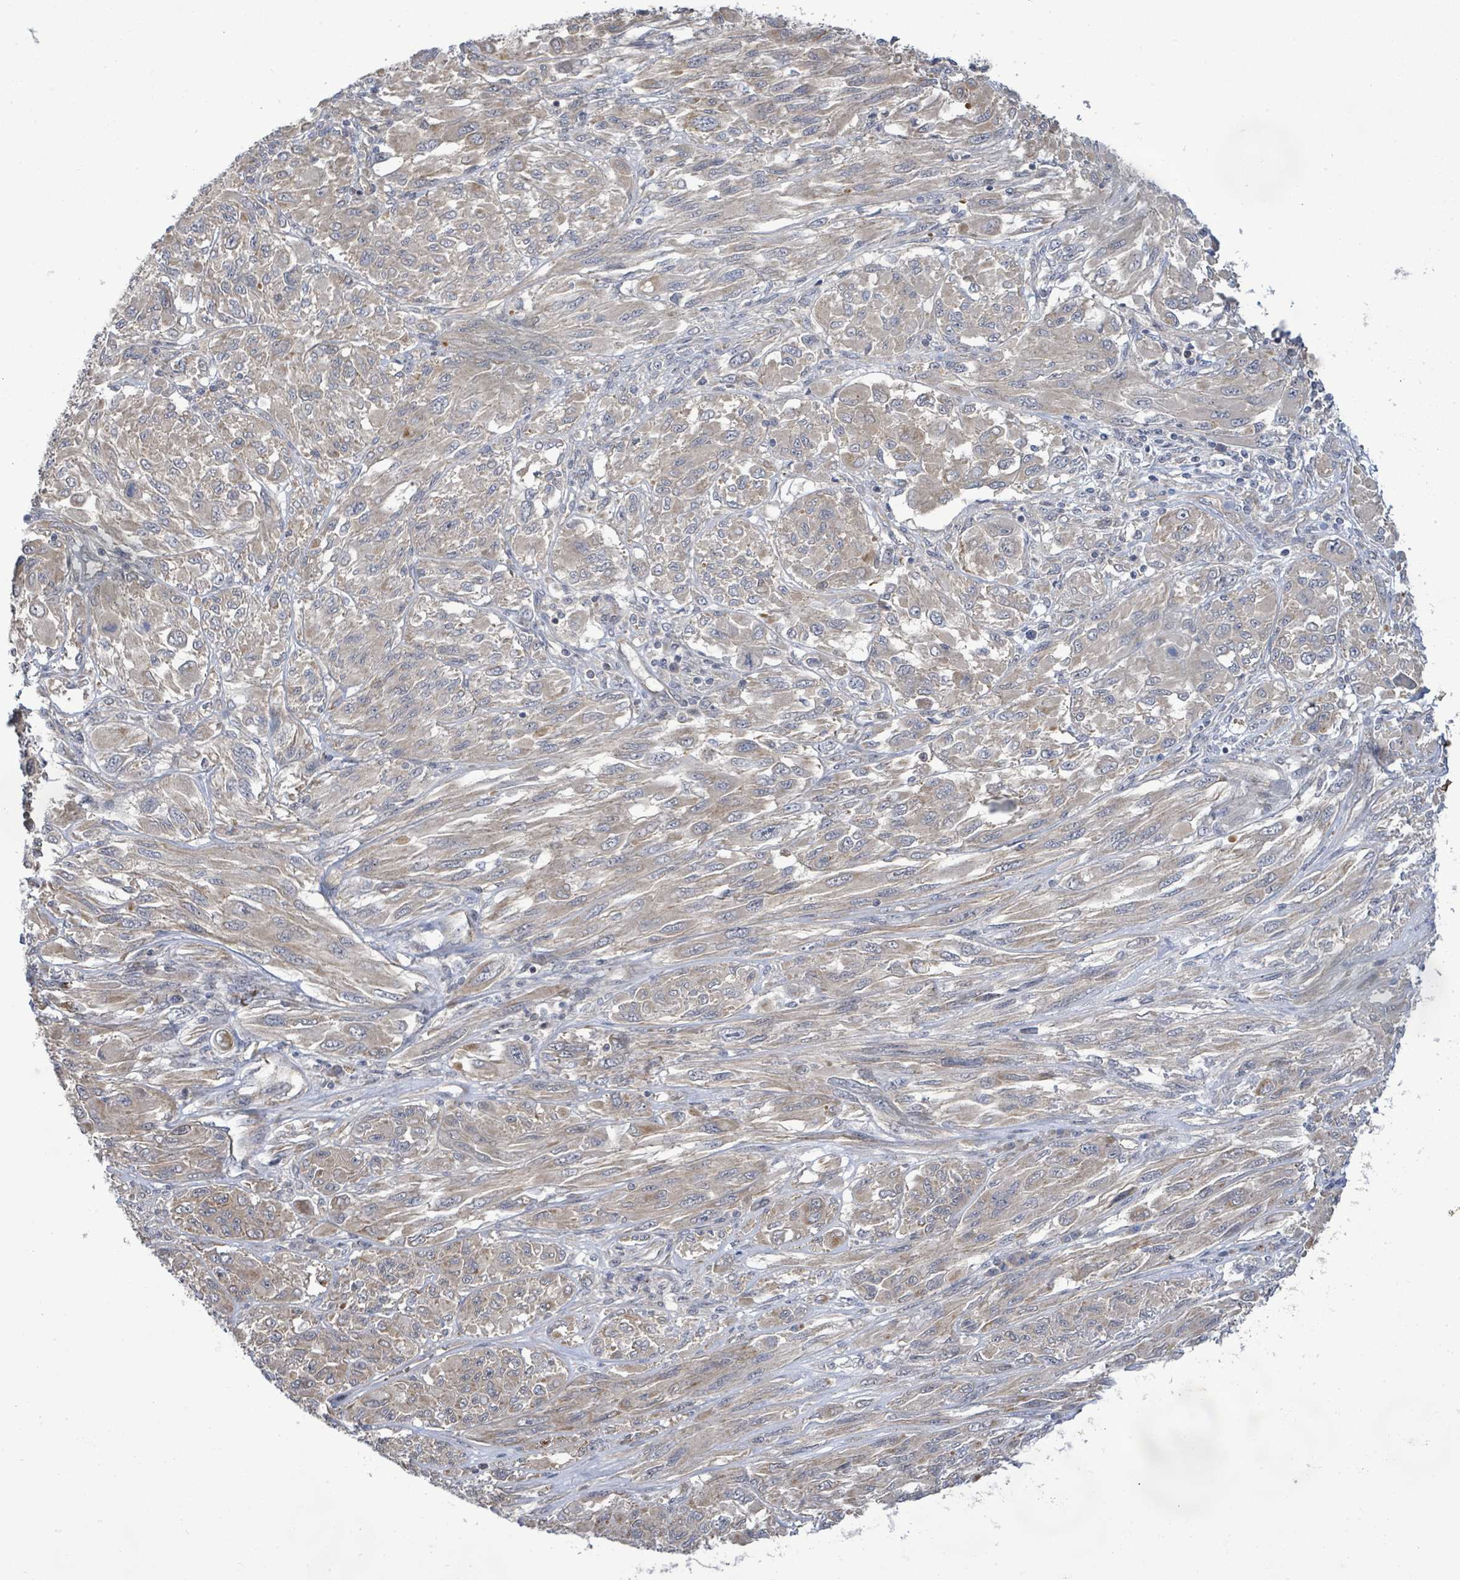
{"staining": {"intensity": "weak", "quantity": "25%-75%", "location": "cytoplasmic/membranous"}, "tissue": "melanoma", "cell_type": "Tumor cells", "image_type": "cancer", "snomed": [{"axis": "morphology", "description": "Malignant melanoma, NOS"}, {"axis": "topography", "description": "Skin"}], "caption": "Immunohistochemical staining of malignant melanoma demonstrates low levels of weak cytoplasmic/membranous staining in about 25%-75% of tumor cells. The staining was performed using DAB (3,3'-diaminobenzidine) to visualize the protein expression in brown, while the nuclei were stained in blue with hematoxylin (Magnification: 20x).", "gene": "KBTBD11", "patient": {"sex": "female", "age": 91}}